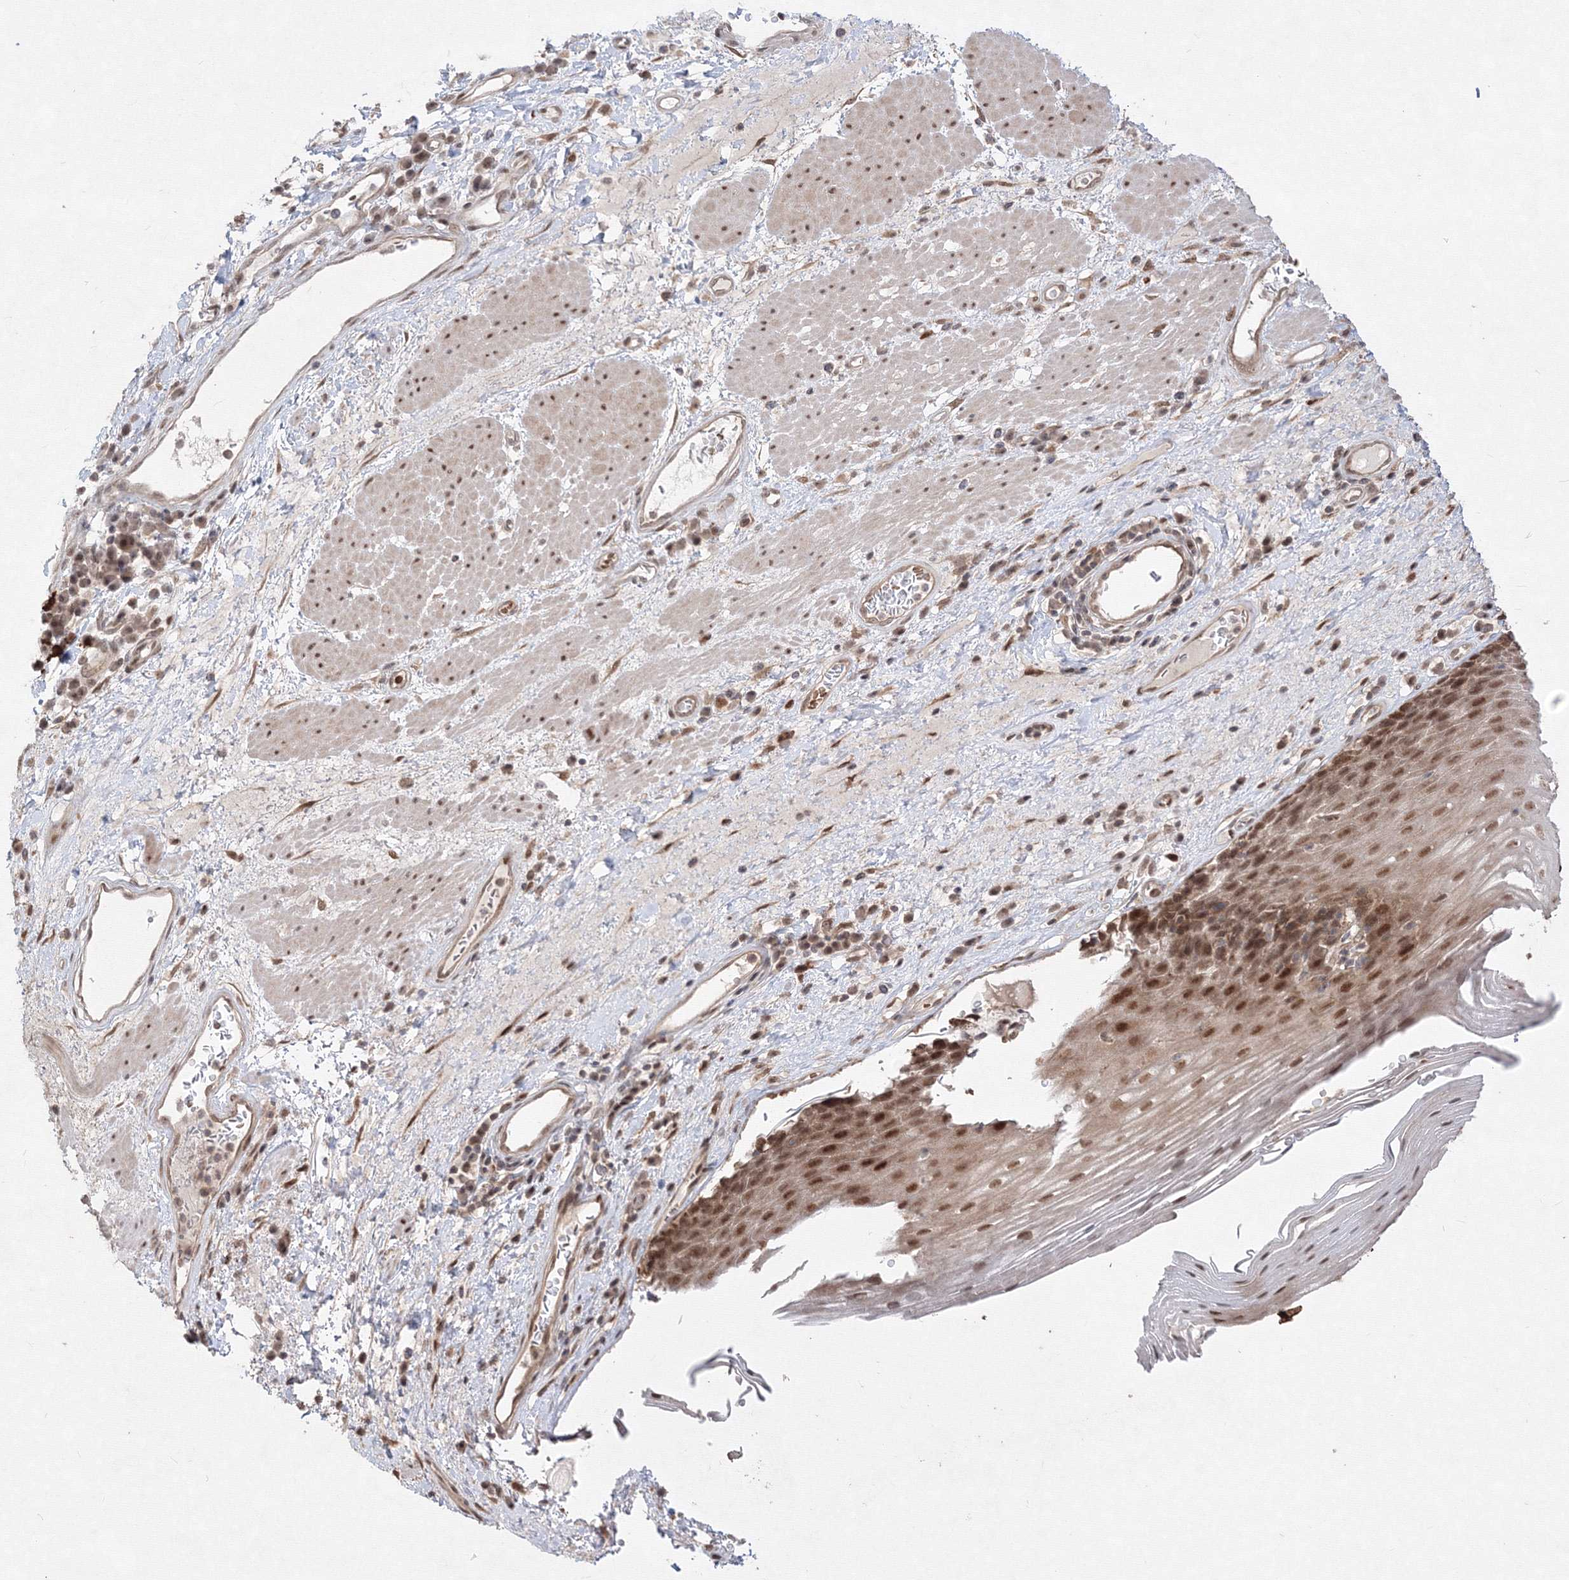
{"staining": {"intensity": "moderate", "quantity": ">75%", "location": "nuclear"}, "tissue": "esophagus", "cell_type": "Squamous epithelial cells", "image_type": "normal", "snomed": [{"axis": "morphology", "description": "Normal tissue, NOS"}, {"axis": "topography", "description": "Esophagus"}], "caption": "Esophagus stained for a protein exhibits moderate nuclear positivity in squamous epithelial cells. (Brightfield microscopy of DAB IHC at high magnification).", "gene": "COPS4", "patient": {"sex": "male", "age": 62}}